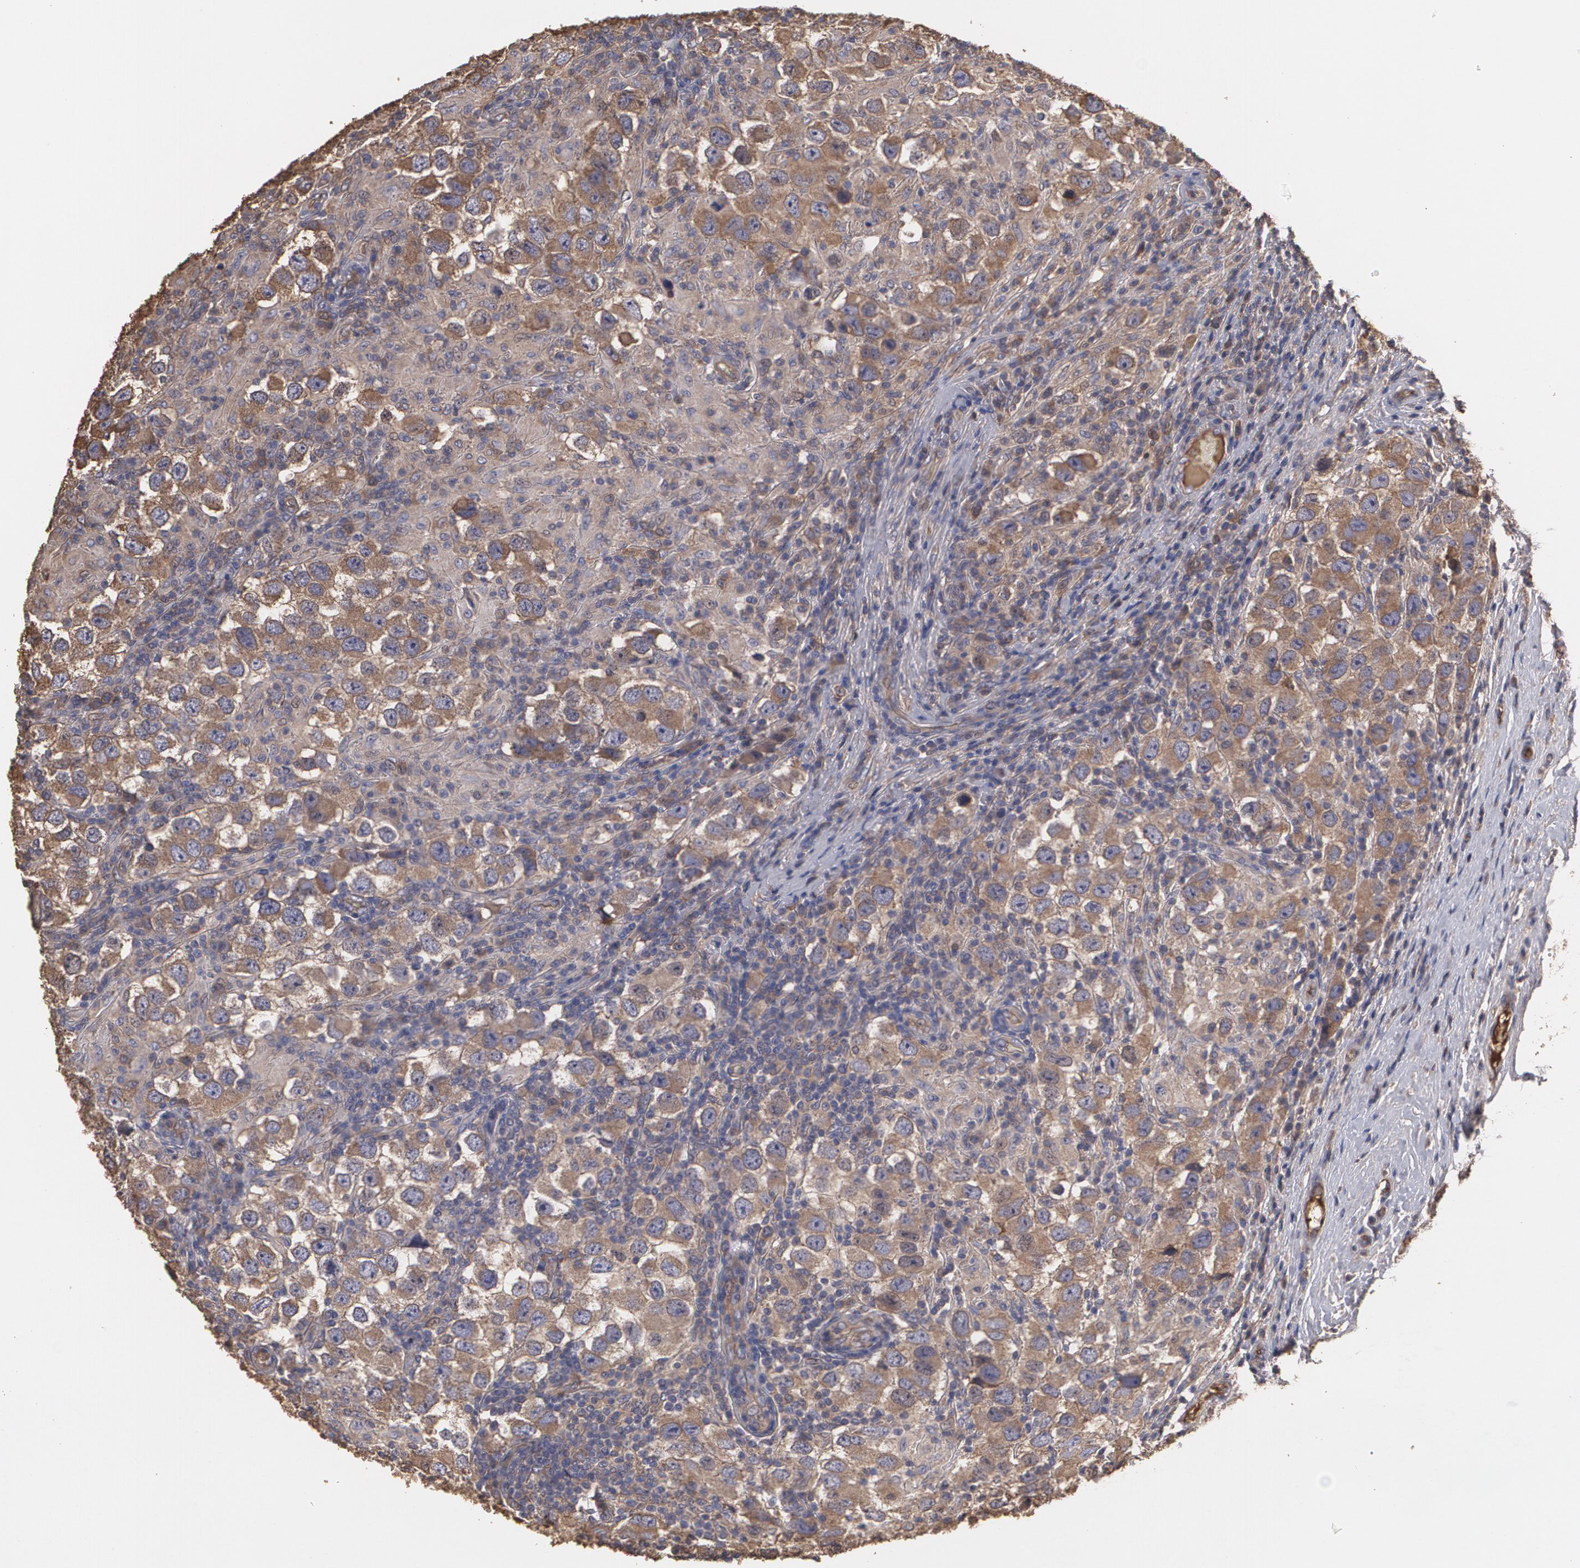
{"staining": {"intensity": "moderate", "quantity": ">75%", "location": "cytoplasmic/membranous"}, "tissue": "testis cancer", "cell_type": "Tumor cells", "image_type": "cancer", "snomed": [{"axis": "morphology", "description": "Carcinoma, Embryonal, NOS"}, {"axis": "topography", "description": "Testis"}], "caption": "A brown stain labels moderate cytoplasmic/membranous expression of a protein in human testis cancer tumor cells.", "gene": "PON1", "patient": {"sex": "male", "age": 21}}